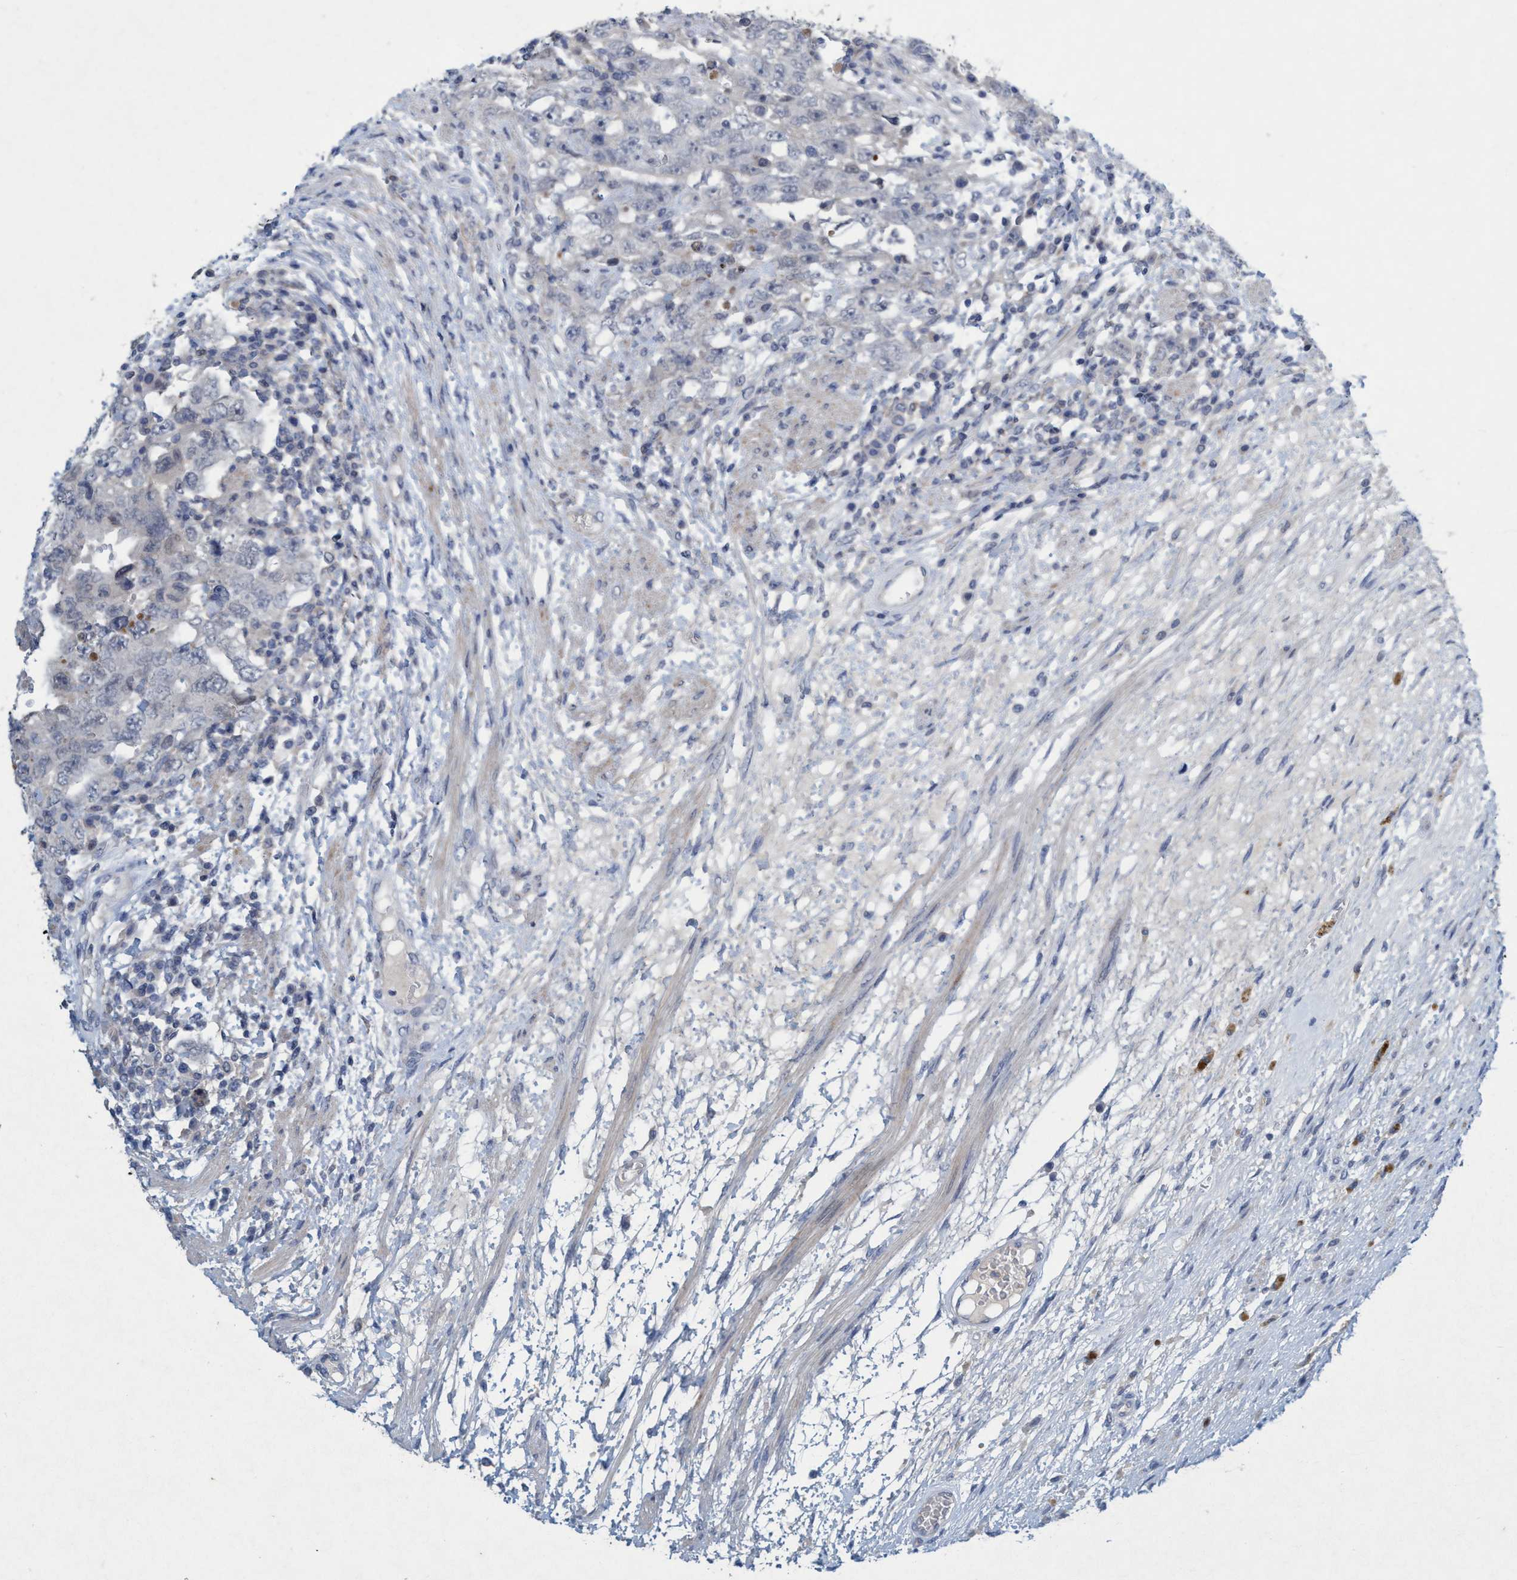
{"staining": {"intensity": "negative", "quantity": "none", "location": "none"}, "tissue": "testis cancer", "cell_type": "Tumor cells", "image_type": "cancer", "snomed": [{"axis": "morphology", "description": "Carcinoma, Embryonal, NOS"}, {"axis": "topography", "description": "Testis"}], "caption": "The histopathology image displays no significant staining in tumor cells of testis embryonal carcinoma.", "gene": "RNF208", "patient": {"sex": "male", "age": 26}}